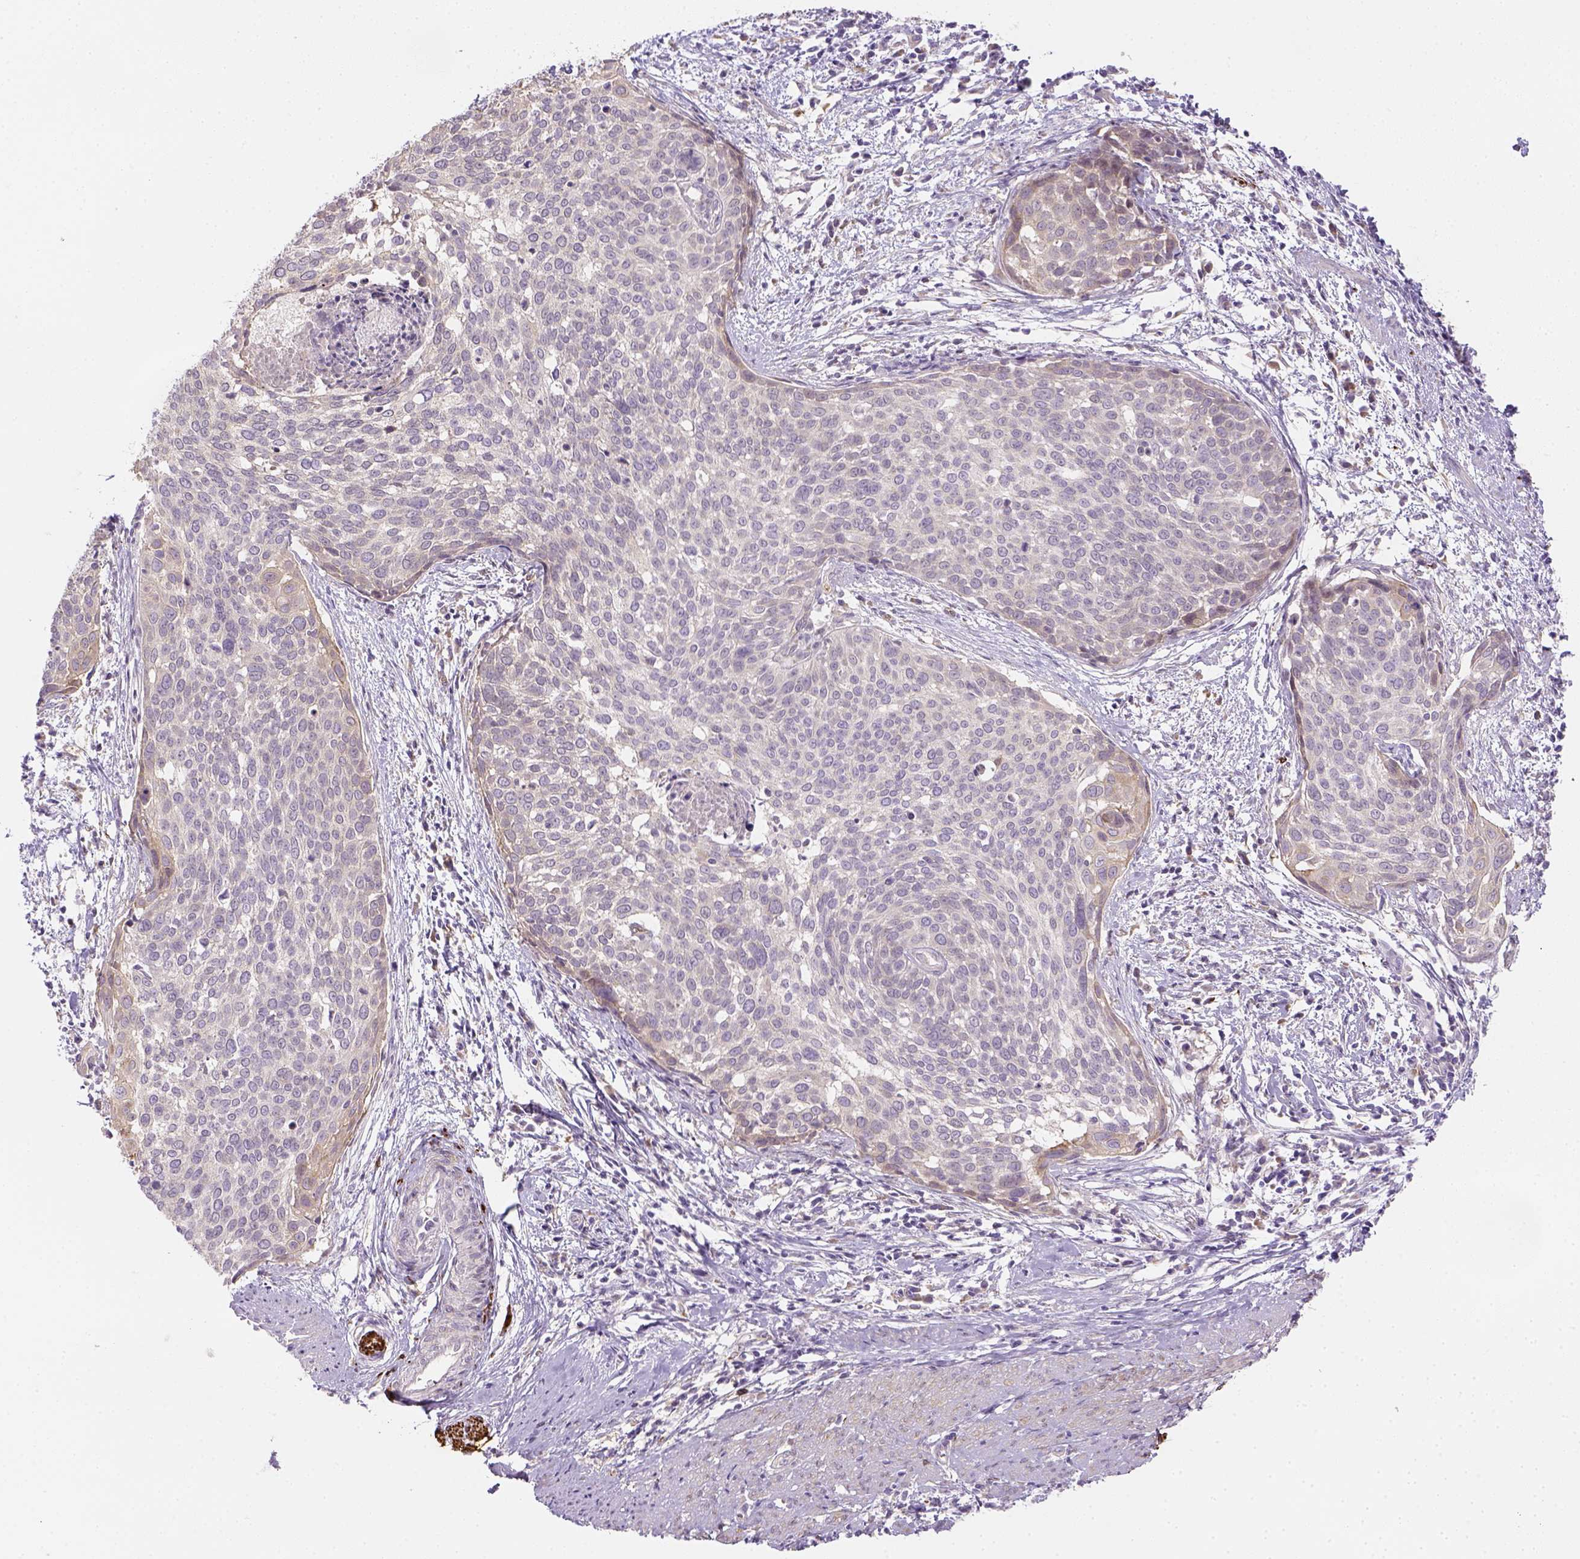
{"staining": {"intensity": "negative", "quantity": "none", "location": "none"}, "tissue": "cervical cancer", "cell_type": "Tumor cells", "image_type": "cancer", "snomed": [{"axis": "morphology", "description": "Squamous cell carcinoma, NOS"}, {"axis": "topography", "description": "Cervix"}], "caption": "Tumor cells are negative for protein expression in human cervical cancer (squamous cell carcinoma).", "gene": "CACNB1", "patient": {"sex": "female", "age": 39}}